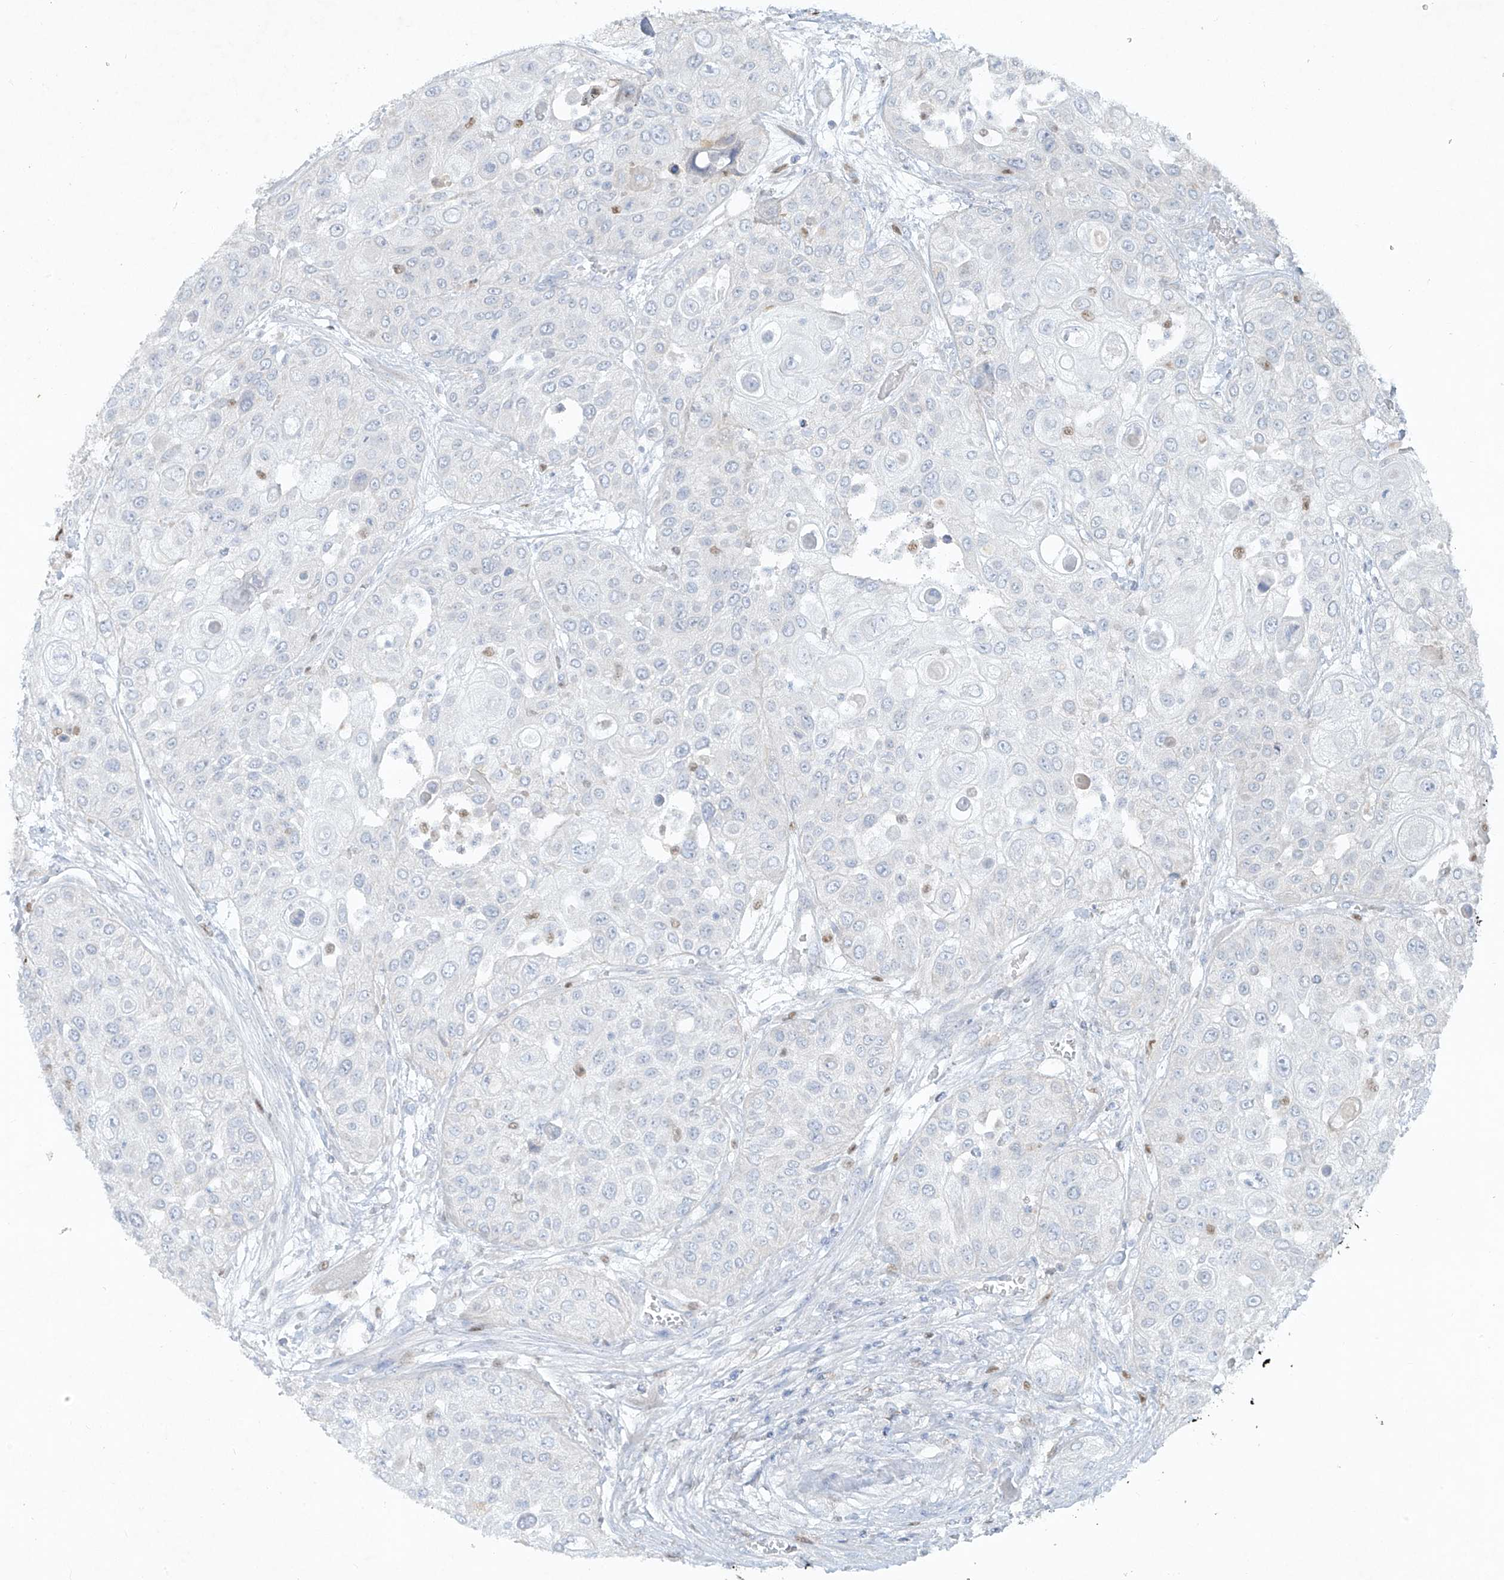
{"staining": {"intensity": "negative", "quantity": "none", "location": "none"}, "tissue": "urothelial cancer", "cell_type": "Tumor cells", "image_type": "cancer", "snomed": [{"axis": "morphology", "description": "Urothelial carcinoma, High grade"}, {"axis": "topography", "description": "Urinary bladder"}], "caption": "Tumor cells are negative for brown protein staining in urothelial cancer.", "gene": "TUBE1", "patient": {"sex": "female", "age": 79}}